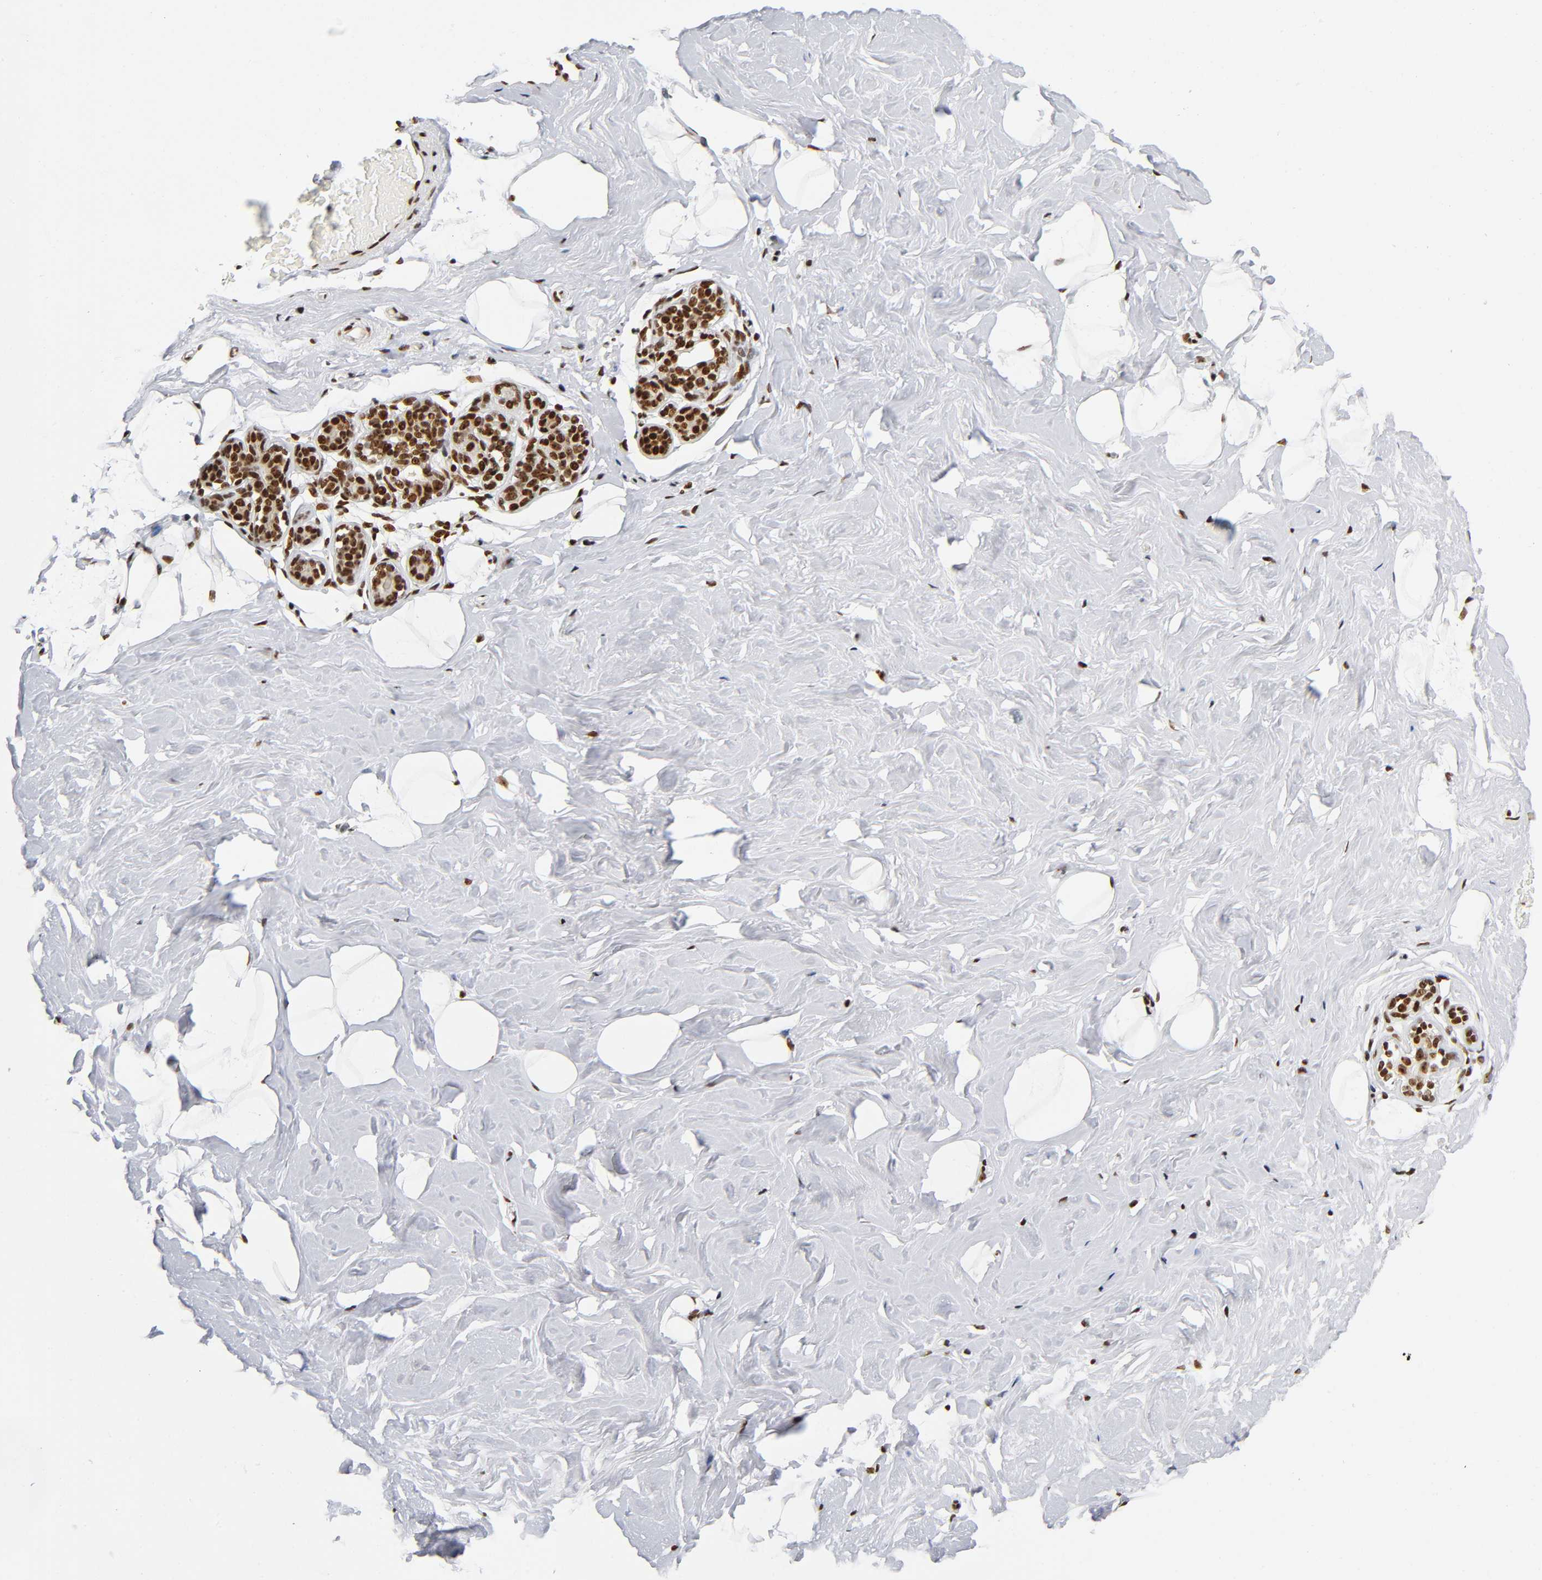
{"staining": {"intensity": "strong", "quantity": ">75%", "location": "nuclear"}, "tissue": "breast", "cell_type": "Adipocytes", "image_type": "normal", "snomed": [{"axis": "morphology", "description": "Normal tissue, NOS"}, {"axis": "topography", "description": "Breast"}, {"axis": "topography", "description": "Soft tissue"}], "caption": "Unremarkable breast exhibits strong nuclear expression in approximately >75% of adipocytes, visualized by immunohistochemistry. (DAB (3,3'-diaminobenzidine) = brown stain, brightfield microscopy at high magnification).", "gene": "UBTF", "patient": {"sex": "female", "age": 75}}